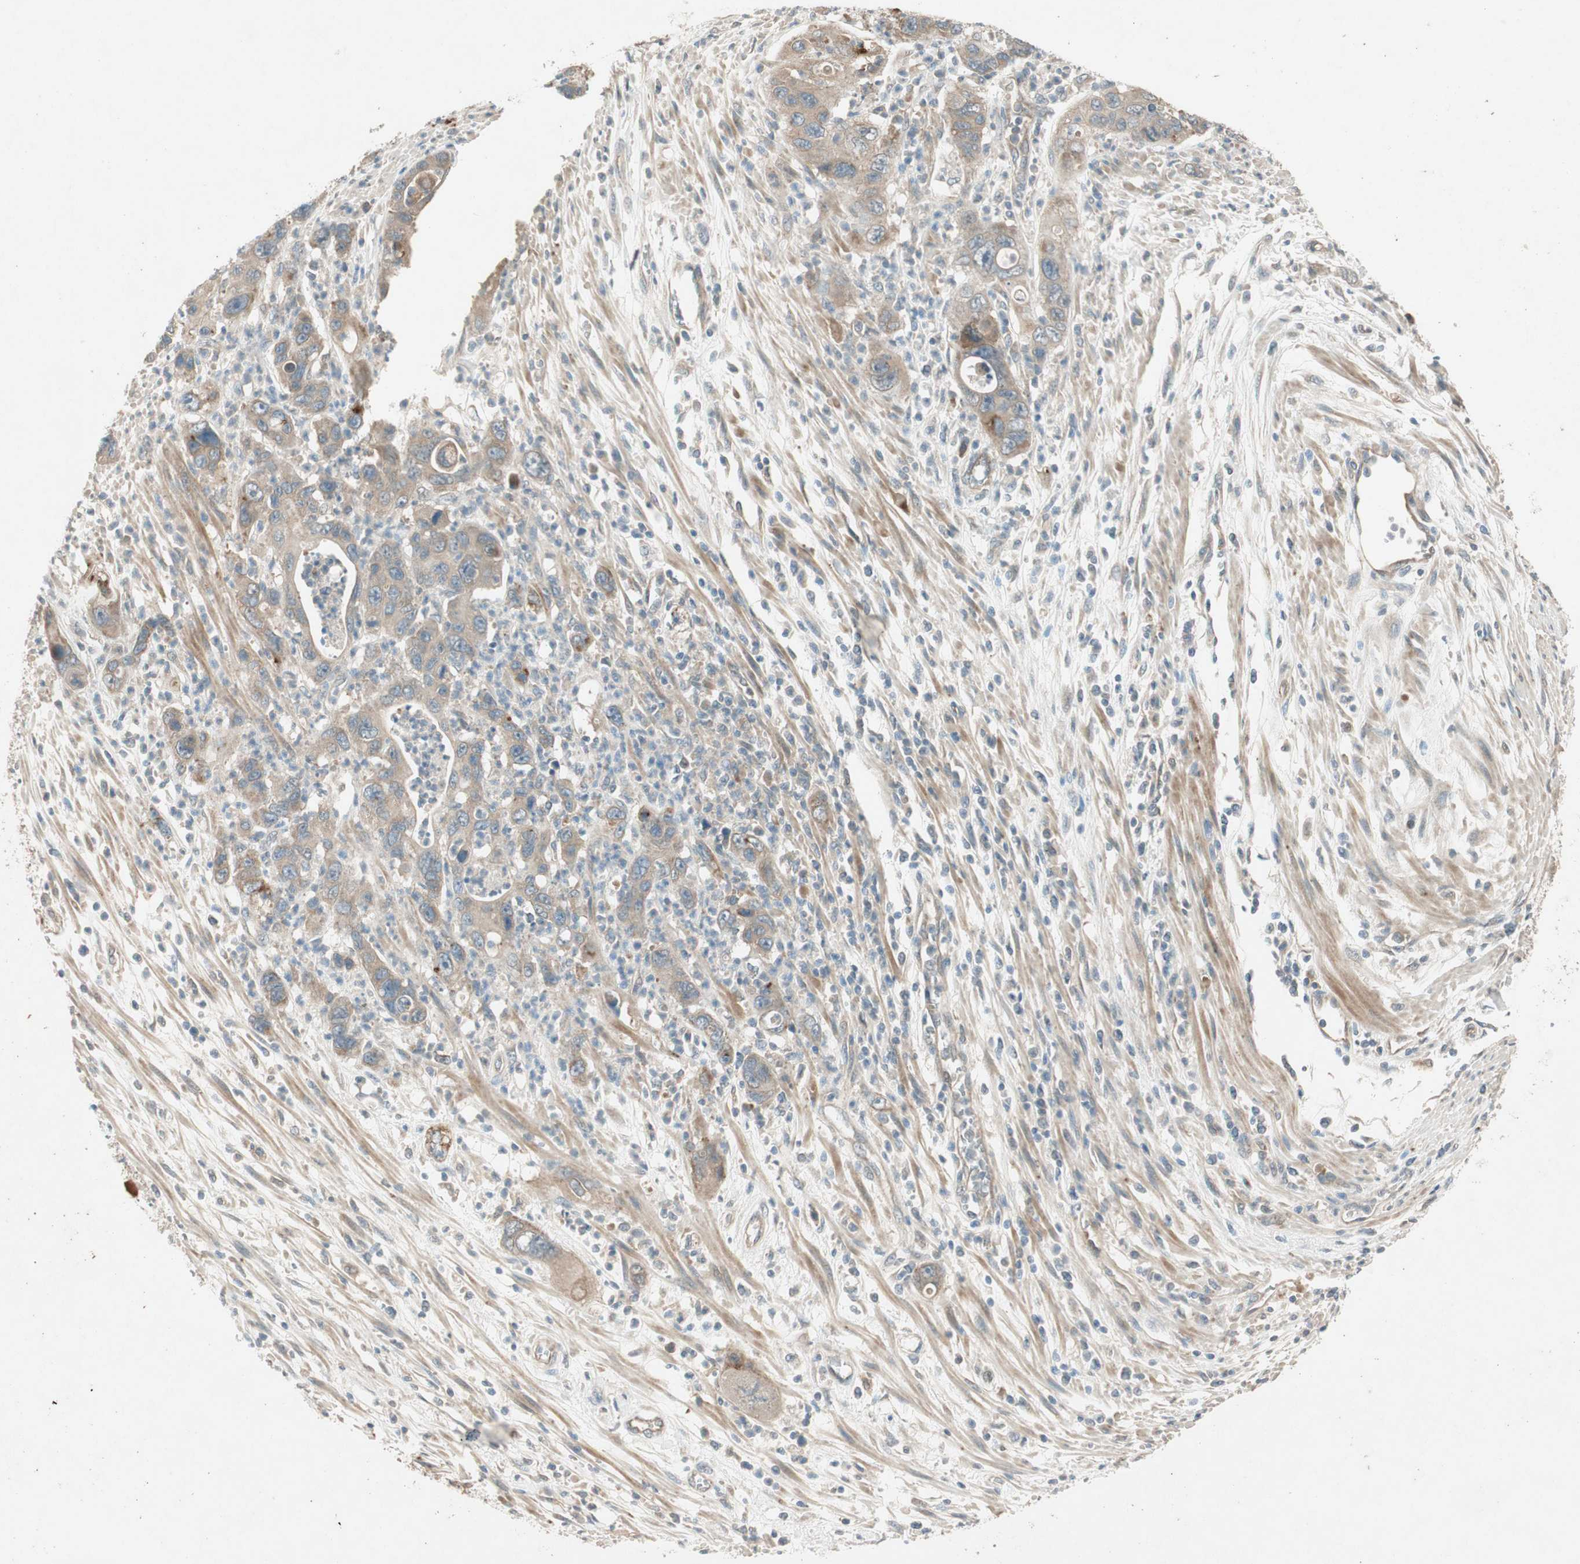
{"staining": {"intensity": "weak", "quantity": ">75%", "location": "cytoplasmic/membranous"}, "tissue": "pancreatic cancer", "cell_type": "Tumor cells", "image_type": "cancer", "snomed": [{"axis": "morphology", "description": "Adenocarcinoma, NOS"}, {"axis": "topography", "description": "Pancreas"}], "caption": "Protein analysis of pancreatic cancer (adenocarcinoma) tissue exhibits weak cytoplasmic/membranous expression in approximately >75% of tumor cells.", "gene": "NCLN", "patient": {"sex": "female", "age": 71}}